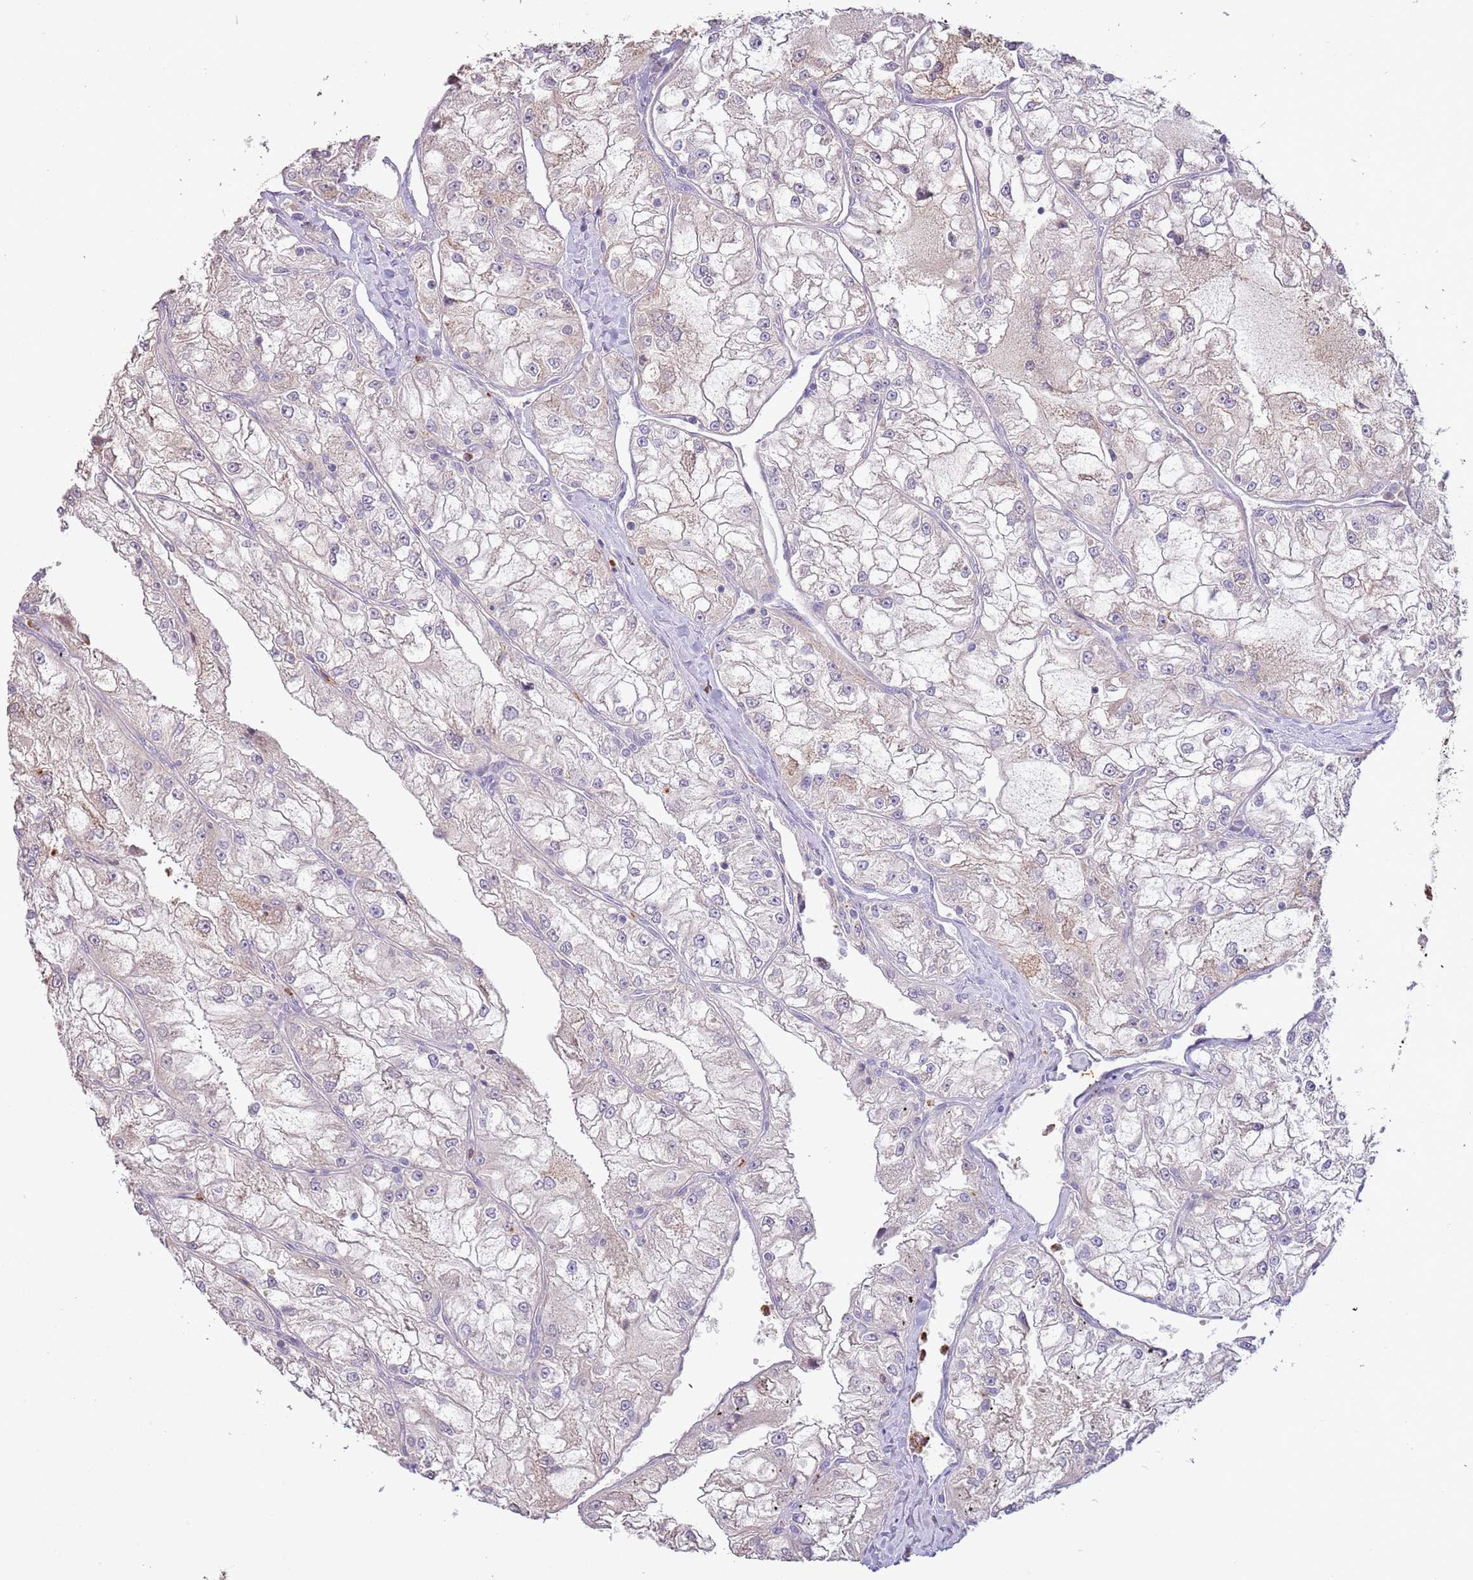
{"staining": {"intensity": "negative", "quantity": "none", "location": "none"}, "tissue": "renal cancer", "cell_type": "Tumor cells", "image_type": "cancer", "snomed": [{"axis": "morphology", "description": "Adenocarcinoma, NOS"}, {"axis": "topography", "description": "Kidney"}], "caption": "Adenocarcinoma (renal) was stained to show a protein in brown. There is no significant expression in tumor cells.", "gene": "P2RY13", "patient": {"sex": "female", "age": 72}}